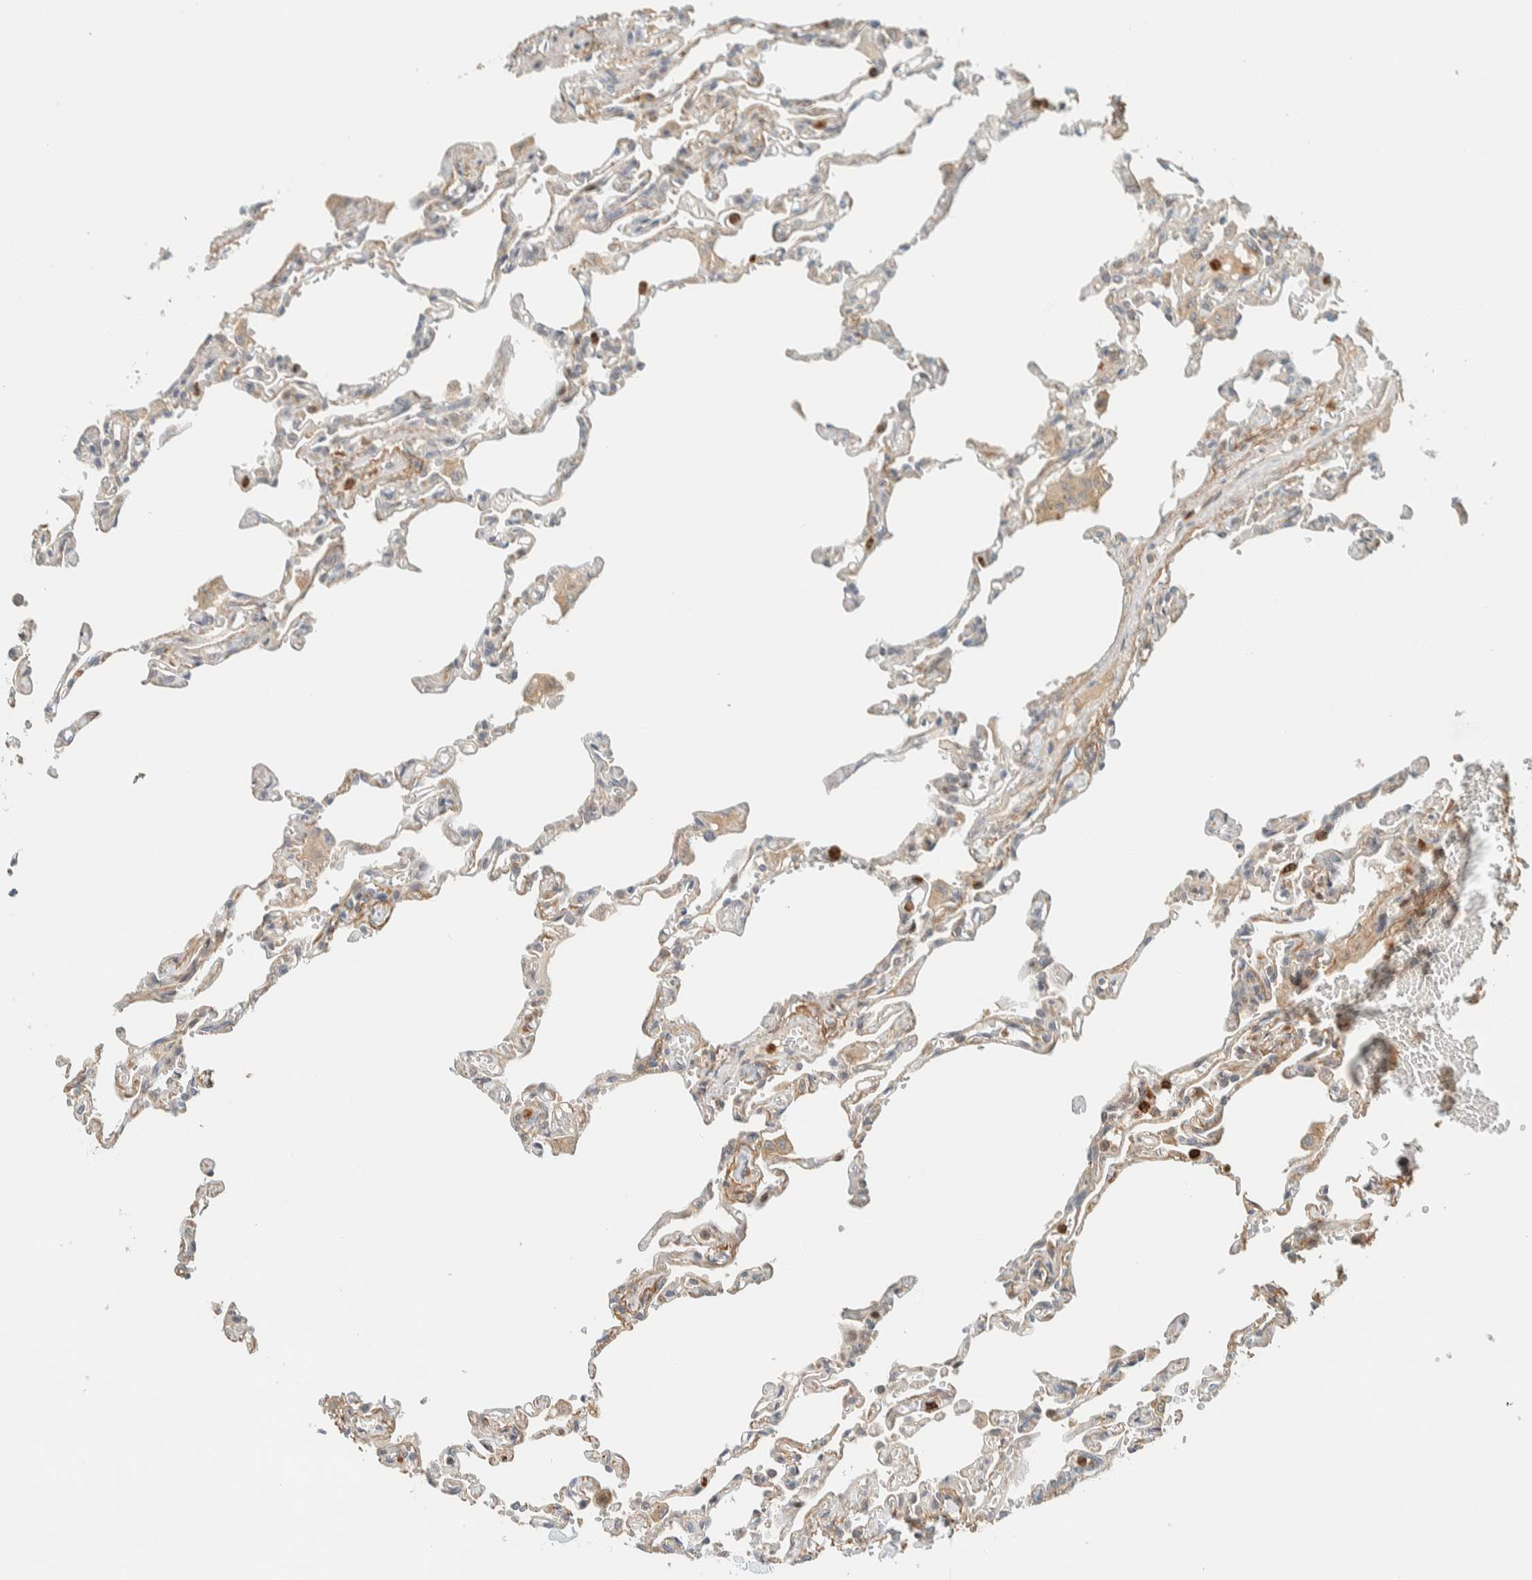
{"staining": {"intensity": "strong", "quantity": "<25%", "location": "cytoplasmic/membranous"}, "tissue": "lung", "cell_type": "Alveolar cells", "image_type": "normal", "snomed": [{"axis": "morphology", "description": "Normal tissue, NOS"}, {"axis": "topography", "description": "Lung"}], "caption": "Immunohistochemical staining of unremarkable human lung exhibits <25% levels of strong cytoplasmic/membranous protein expression in about <25% of alveolar cells.", "gene": "CCDC171", "patient": {"sex": "male", "age": 21}}